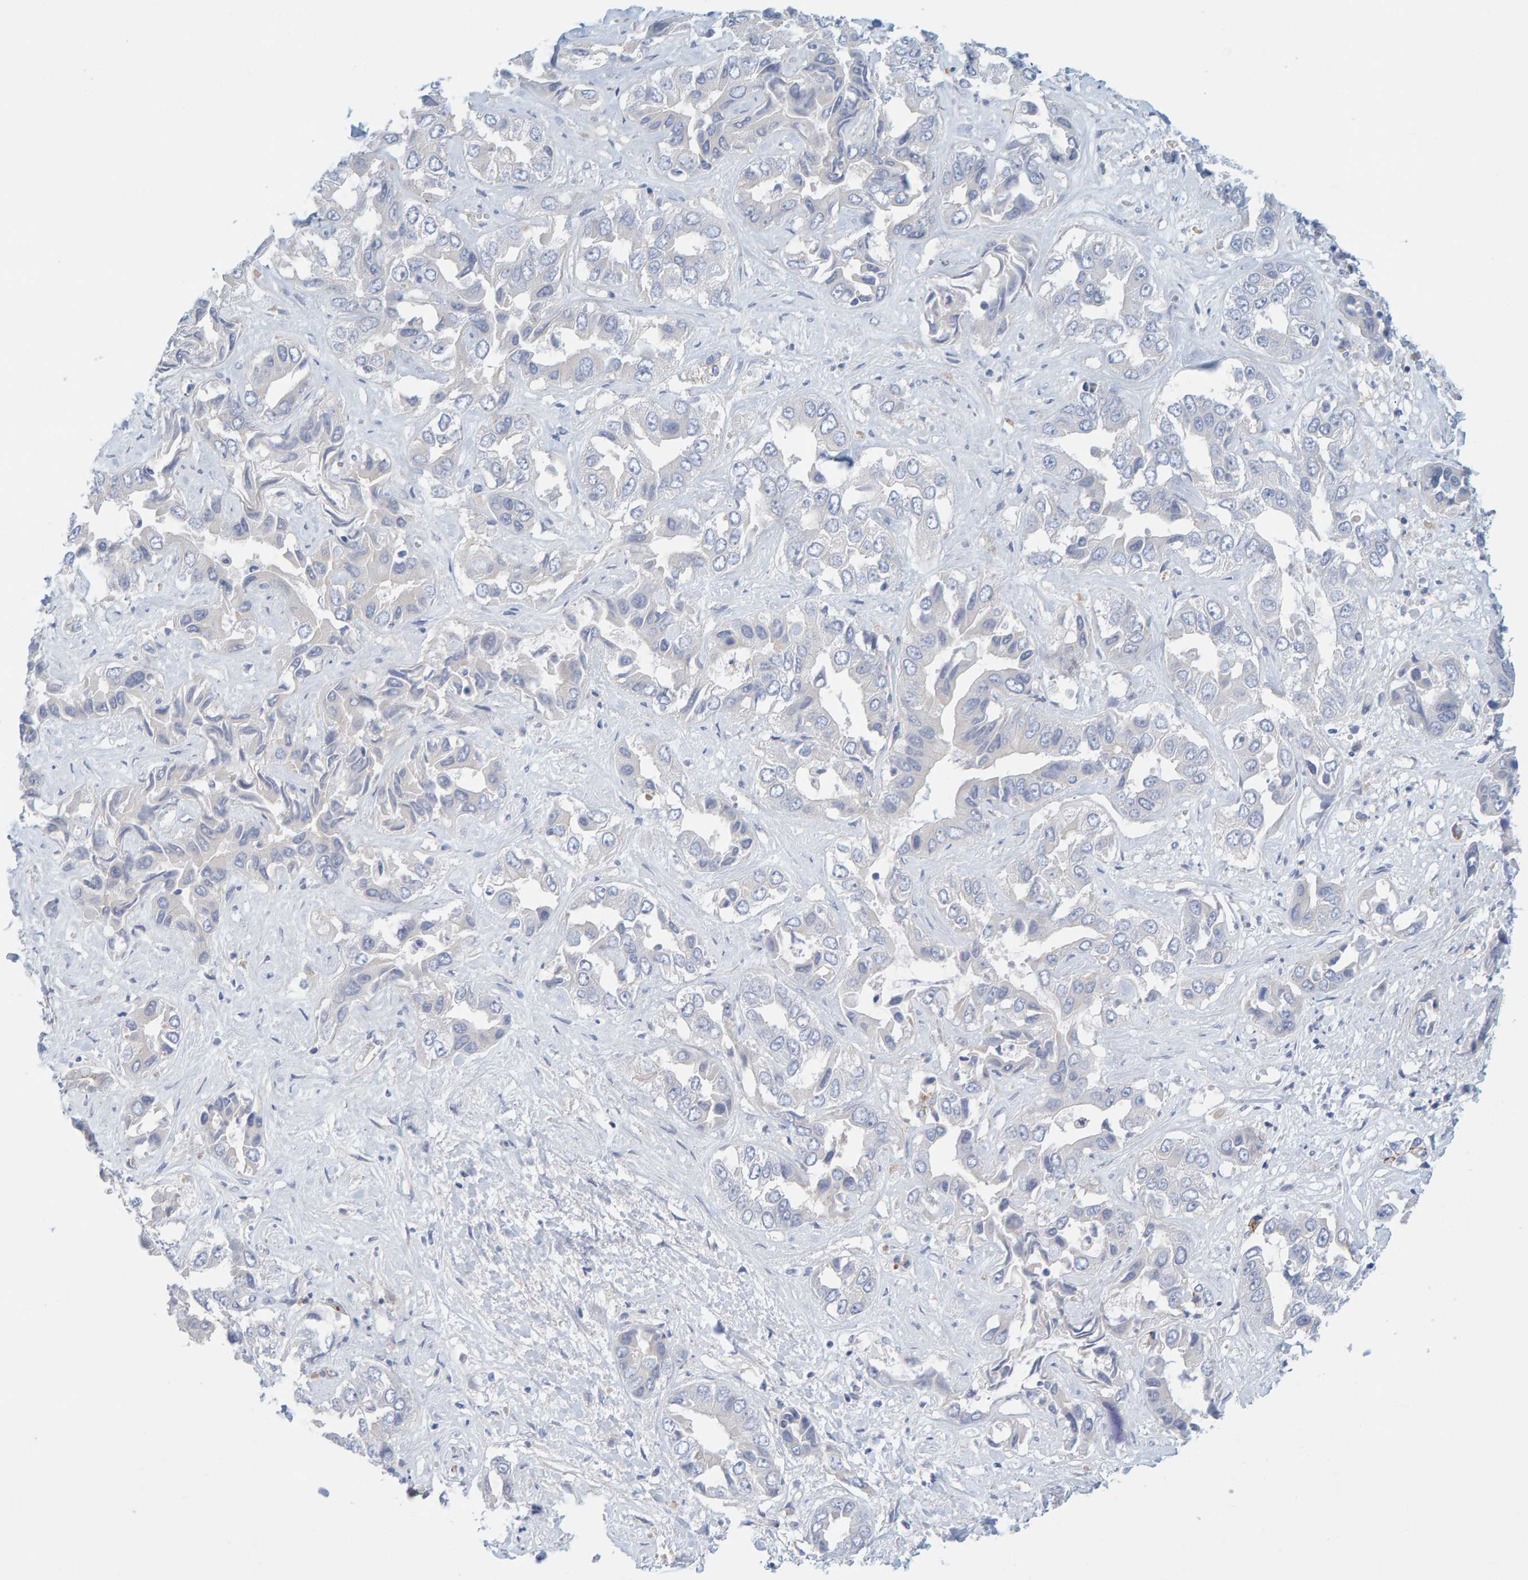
{"staining": {"intensity": "negative", "quantity": "none", "location": "none"}, "tissue": "liver cancer", "cell_type": "Tumor cells", "image_type": "cancer", "snomed": [{"axis": "morphology", "description": "Cholangiocarcinoma"}, {"axis": "topography", "description": "Liver"}], "caption": "This is a photomicrograph of immunohistochemistry (IHC) staining of liver cholangiocarcinoma, which shows no positivity in tumor cells.", "gene": "KRBA2", "patient": {"sex": "female", "age": 52}}